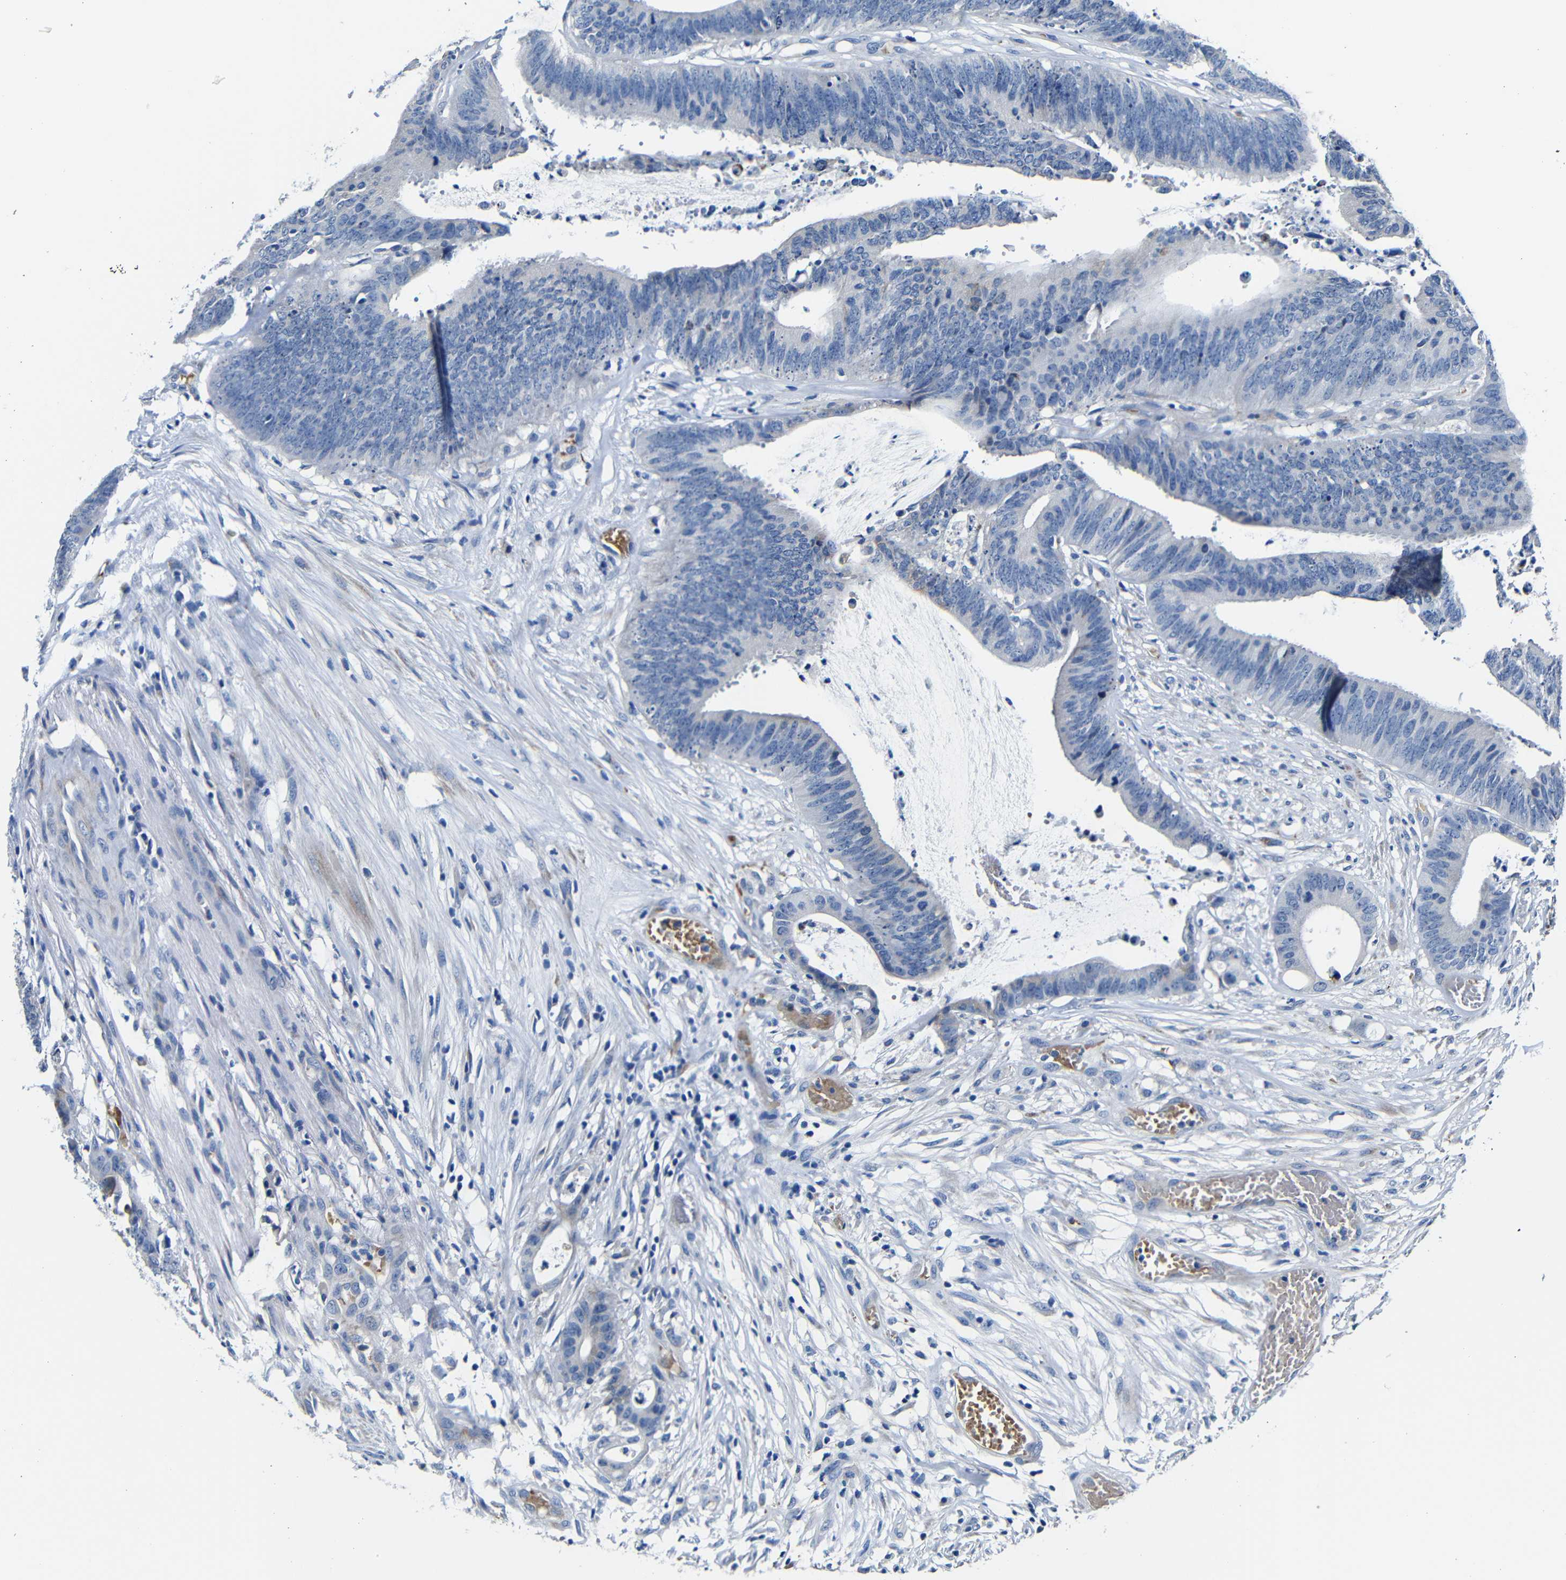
{"staining": {"intensity": "negative", "quantity": "none", "location": "none"}, "tissue": "colorectal cancer", "cell_type": "Tumor cells", "image_type": "cancer", "snomed": [{"axis": "morphology", "description": "Adenocarcinoma, NOS"}, {"axis": "topography", "description": "Rectum"}], "caption": "High magnification brightfield microscopy of colorectal cancer stained with DAB (brown) and counterstained with hematoxylin (blue): tumor cells show no significant expression.", "gene": "TNFAIP1", "patient": {"sex": "female", "age": 66}}